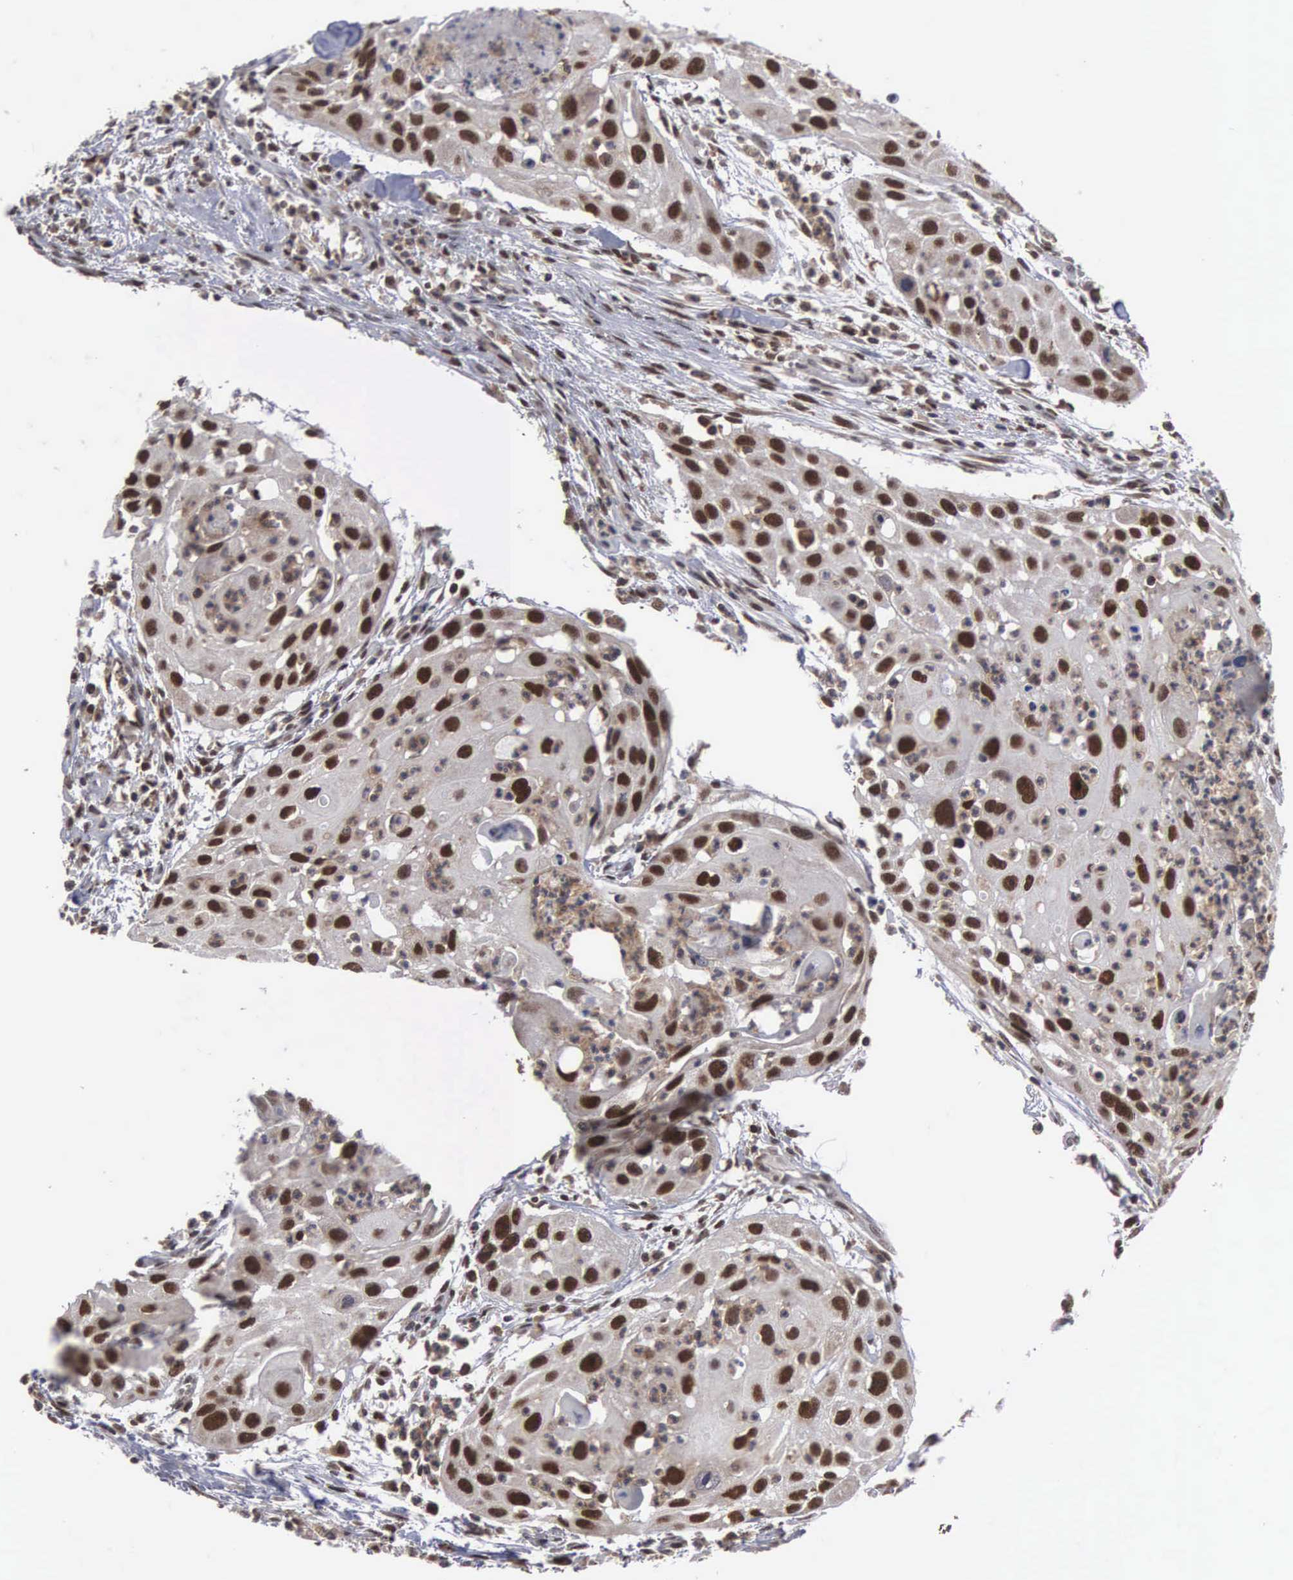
{"staining": {"intensity": "strong", "quantity": ">75%", "location": "nuclear"}, "tissue": "head and neck cancer", "cell_type": "Tumor cells", "image_type": "cancer", "snomed": [{"axis": "morphology", "description": "Squamous cell carcinoma, NOS"}, {"axis": "topography", "description": "Head-Neck"}], "caption": "An IHC histopathology image of tumor tissue is shown. Protein staining in brown shows strong nuclear positivity in squamous cell carcinoma (head and neck) within tumor cells.", "gene": "TRMT5", "patient": {"sex": "male", "age": 64}}